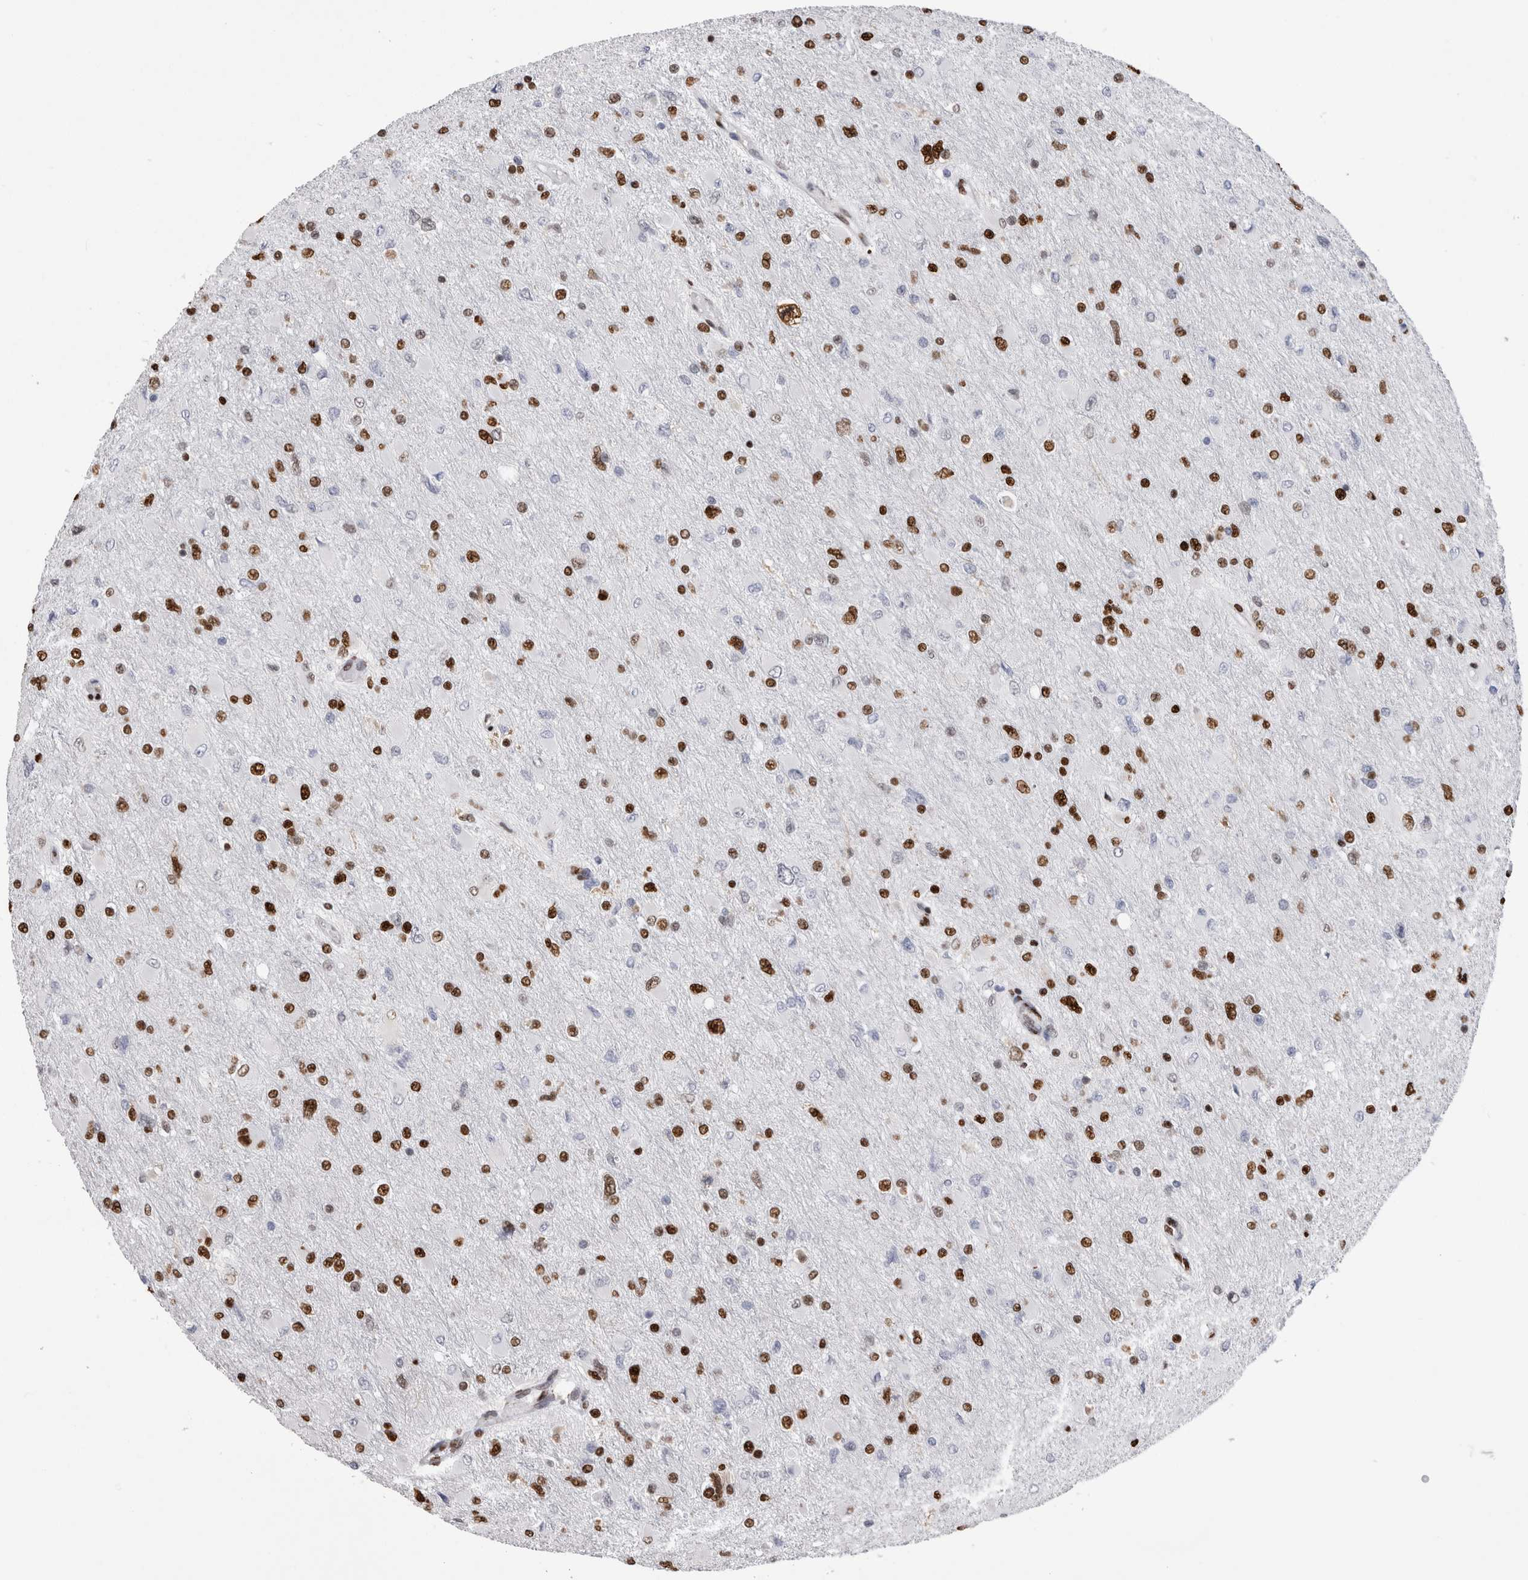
{"staining": {"intensity": "strong", "quantity": ">75%", "location": "nuclear"}, "tissue": "glioma", "cell_type": "Tumor cells", "image_type": "cancer", "snomed": [{"axis": "morphology", "description": "Glioma, malignant, High grade"}, {"axis": "topography", "description": "Cerebral cortex"}], "caption": "Protein expression analysis of malignant glioma (high-grade) shows strong nuclear staining in approximately >75% of tumor cells. The staining was performed using DAB (3,3'-diaminobenzidine), with brown indicating positive protein expression. Nuclei are stained blue with hematoxylin.", "gene": "ALPK3", "patient": {"sex": "female", "age": 36}}